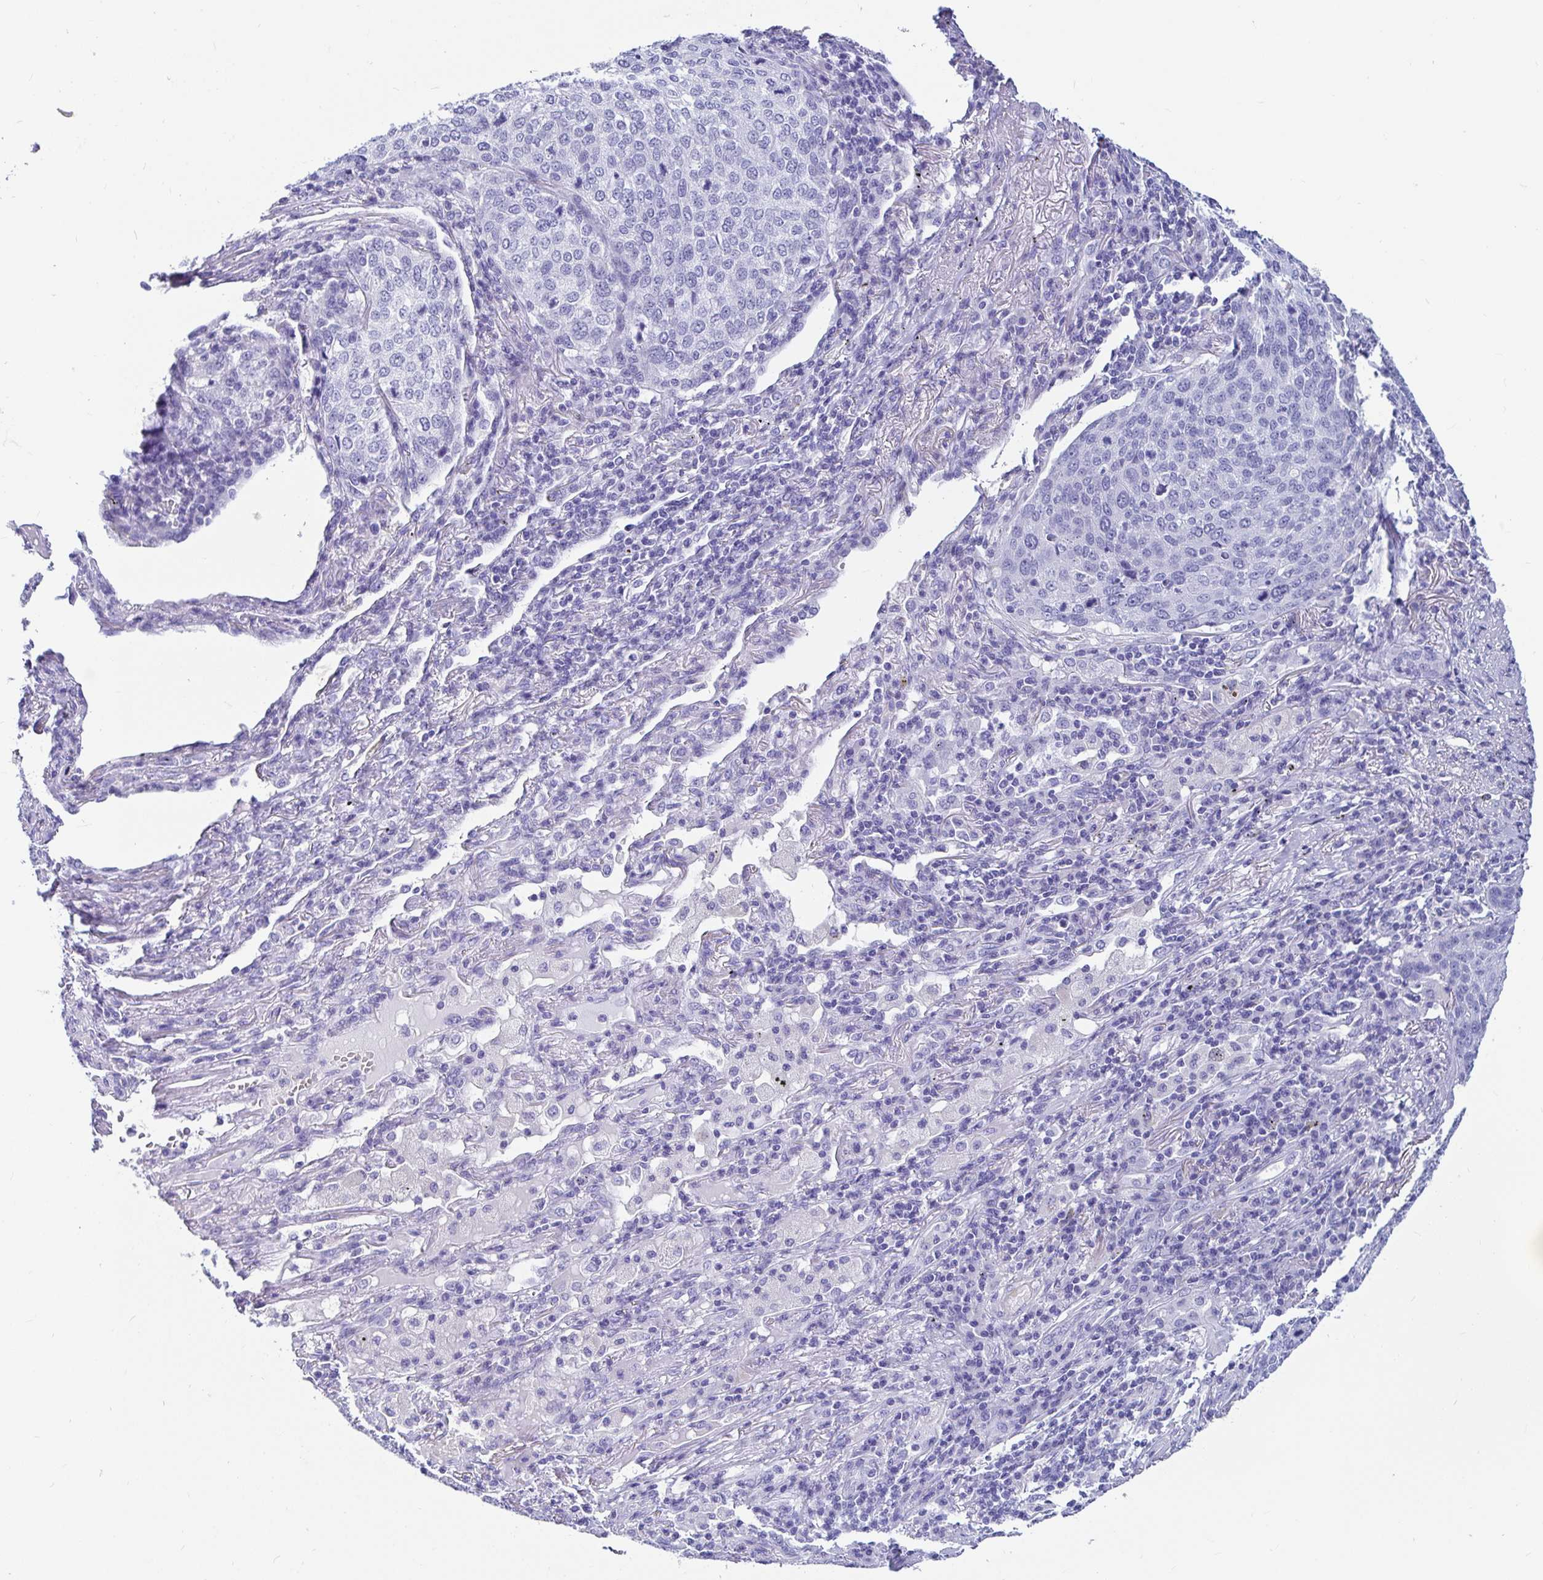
{"staining": {"intensity": "negative", "quantity": "none", "location": "none"}, "tissue": "lung cancer", "cell_type": "Tumor cells", "image_type": "cancer", "snomed": [{"axis": "morphology", "description": "Squamous cell carcinoma, NOS"}, {"axis": "topography", "description": "Lung"}], "caption": "A high-resolution histopathology image shows immunohistochemistry staining of lung squamous cell carcinoma, which demonstrates no significant positivity in tumor cells. (DAB (3,3'-diaminobenzidine) immunohistochemistry visualized using brightfield microscopy, high magnification).", "gene": "ZPBP2", "patient": {"sex": "male", "age": 63}}